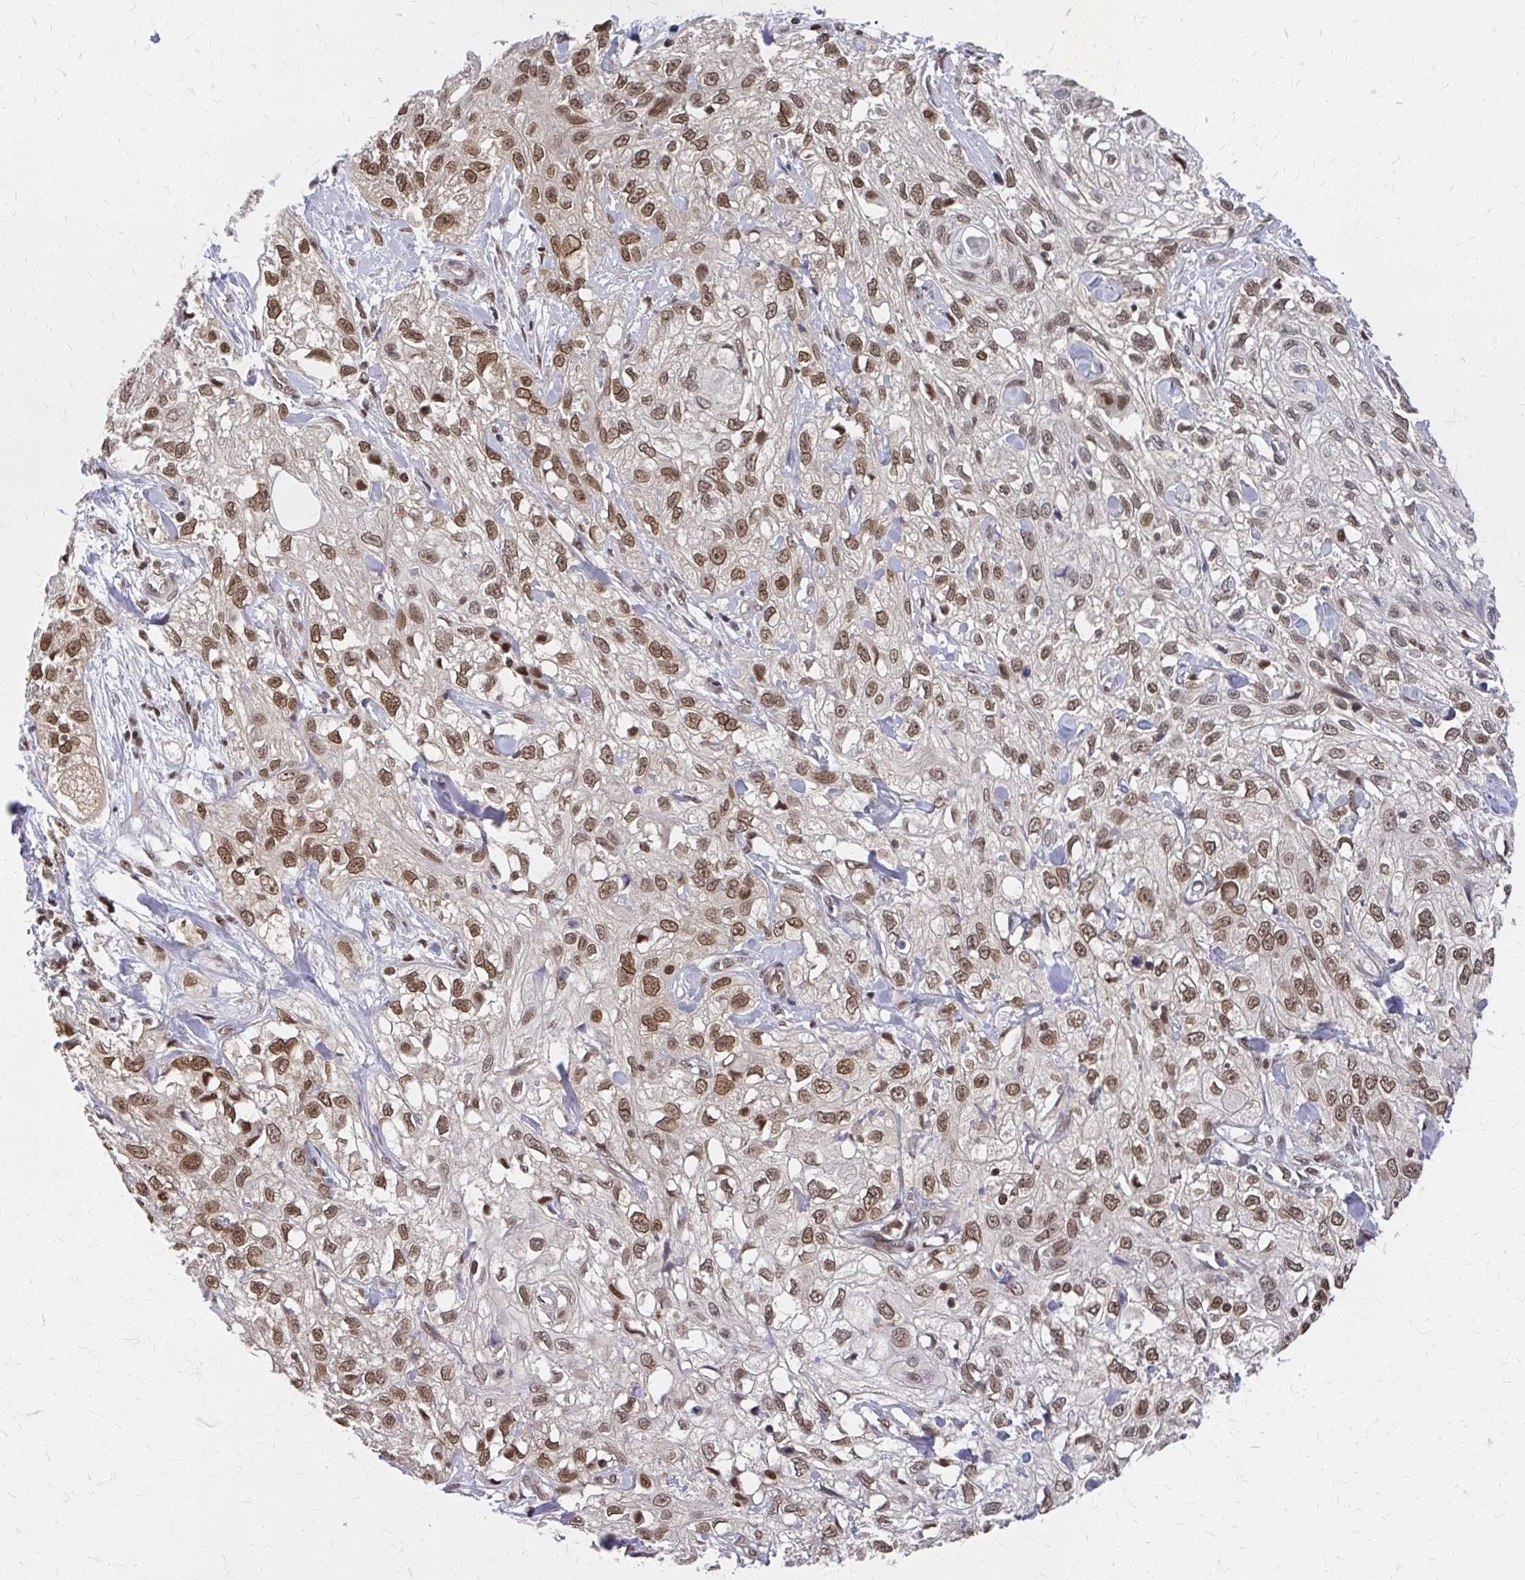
{"staining": {"intensity": "moderate", "quantity": ">75%", "location": "cytoplasmic/membranous,nuclear"}, "tissue": "skin cancer", "cell_type": "Tumor cells", "image_type": "cancer", "snomed": [{"axis": "morphology", "description": "Squamous cell carcinoma, NOS"}, {"axis": "topography", "description": "Skin"}, {"axis": "topography", "description": "Vulva"}], "caption": "A histopathology image of human skin cancer (squamous cell carcinoma) stained for a protein reveals moderate cytoplasmic/membranous and nuclear brown staining in tumor cells.", "gene": "XPO1", "patient": {"sex": "female", "age": 86}}